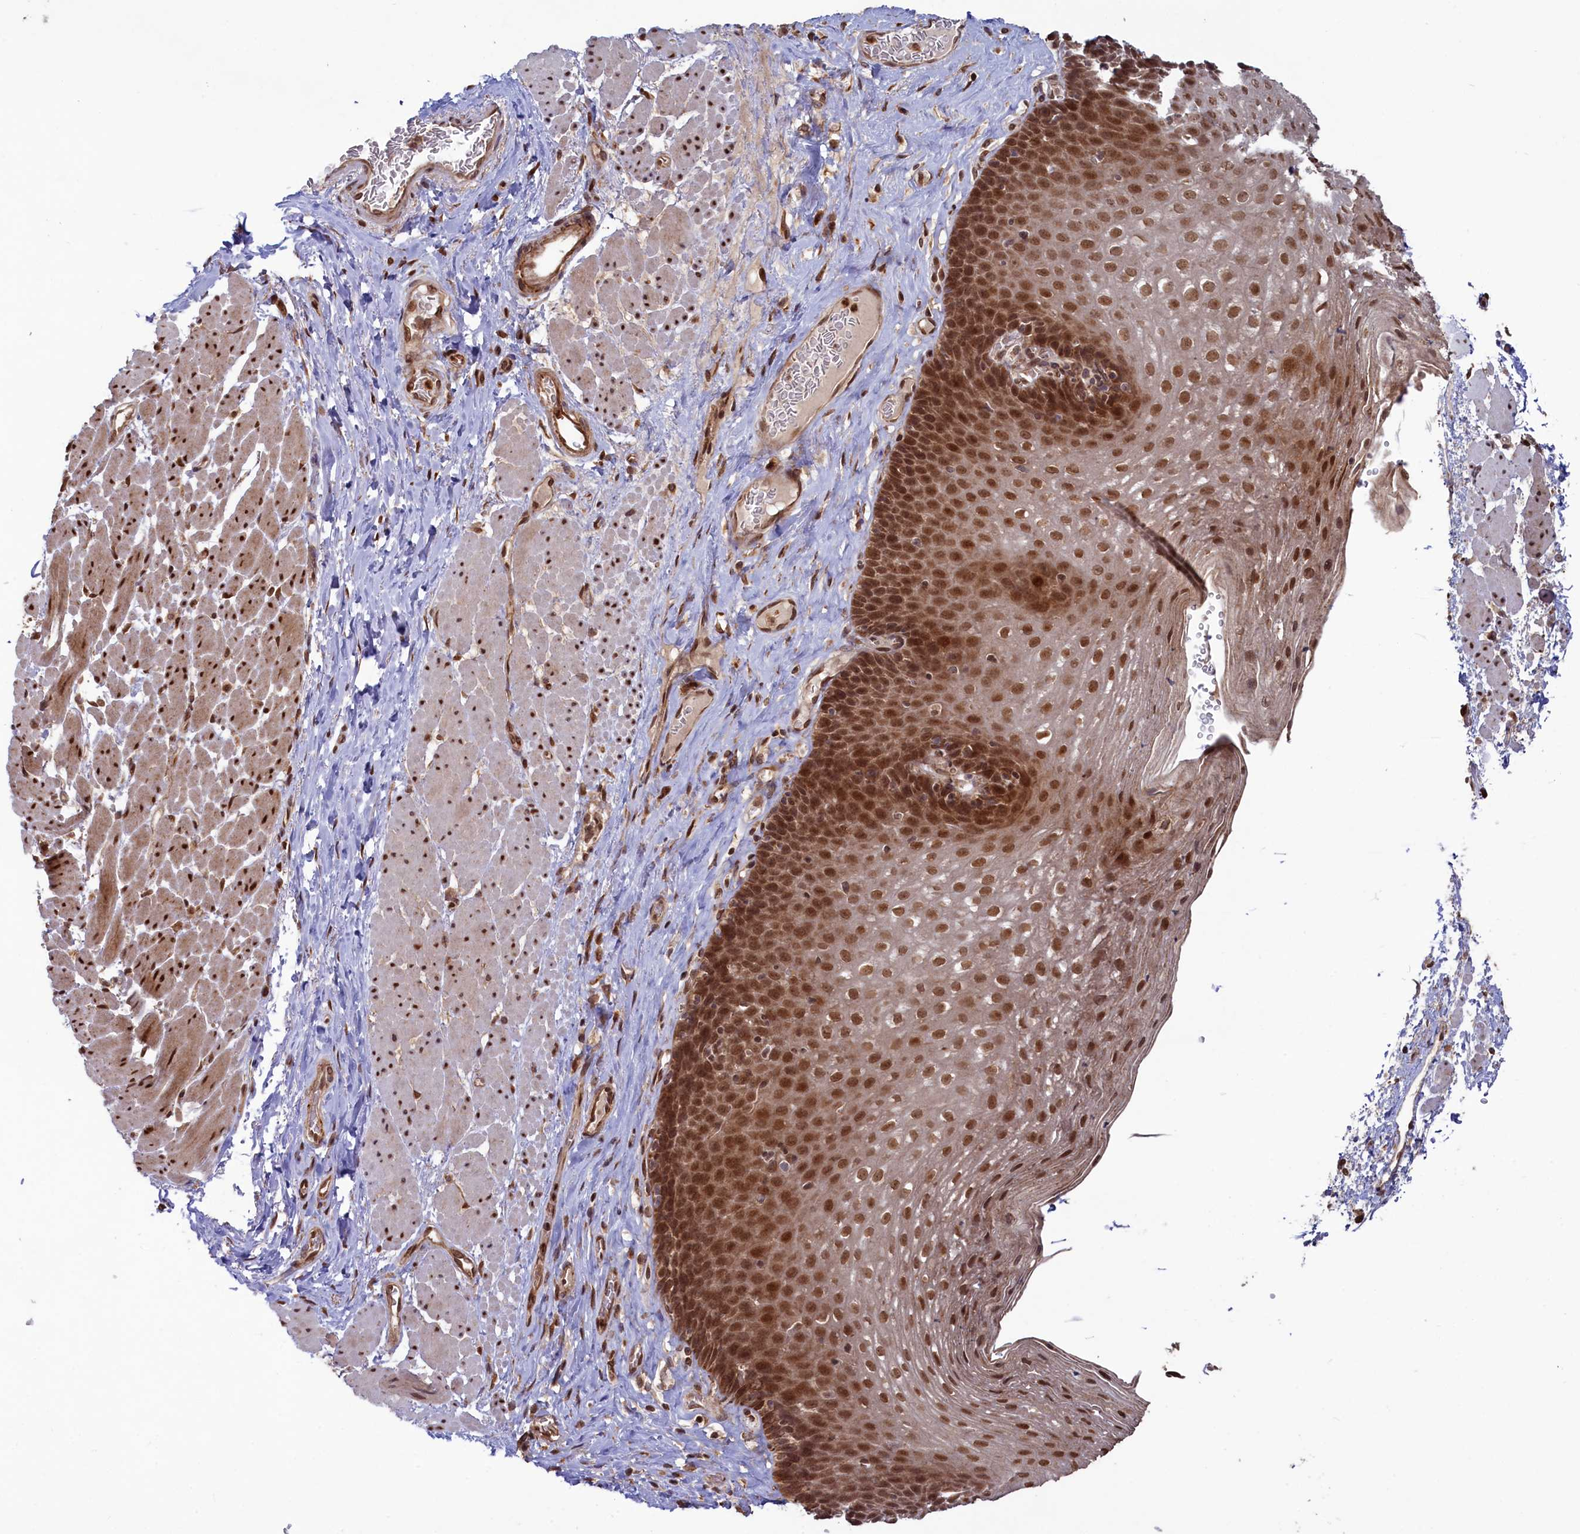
{"staining": {"intensity": "strong", "quantity": ">75%", "location": "nuclear"}, "tissue": "esophagus", "cell_type": "Squamous epithelial cells", "image_type": "normal", "snomed": [{"axis": "morphology", "description": "Normal tissue, NOS"}, {"axis": "topography", "description": "Esophagus"}], "caption": "IHC (DAB (3,3'-diaminobenzidine)) staining of unremarkable esophagus reveals strong nuclear protein staining in about >75% of squamous epithelial cells.", "gene": "NAE1", "patient": {"sex": "female", "age": 66}}